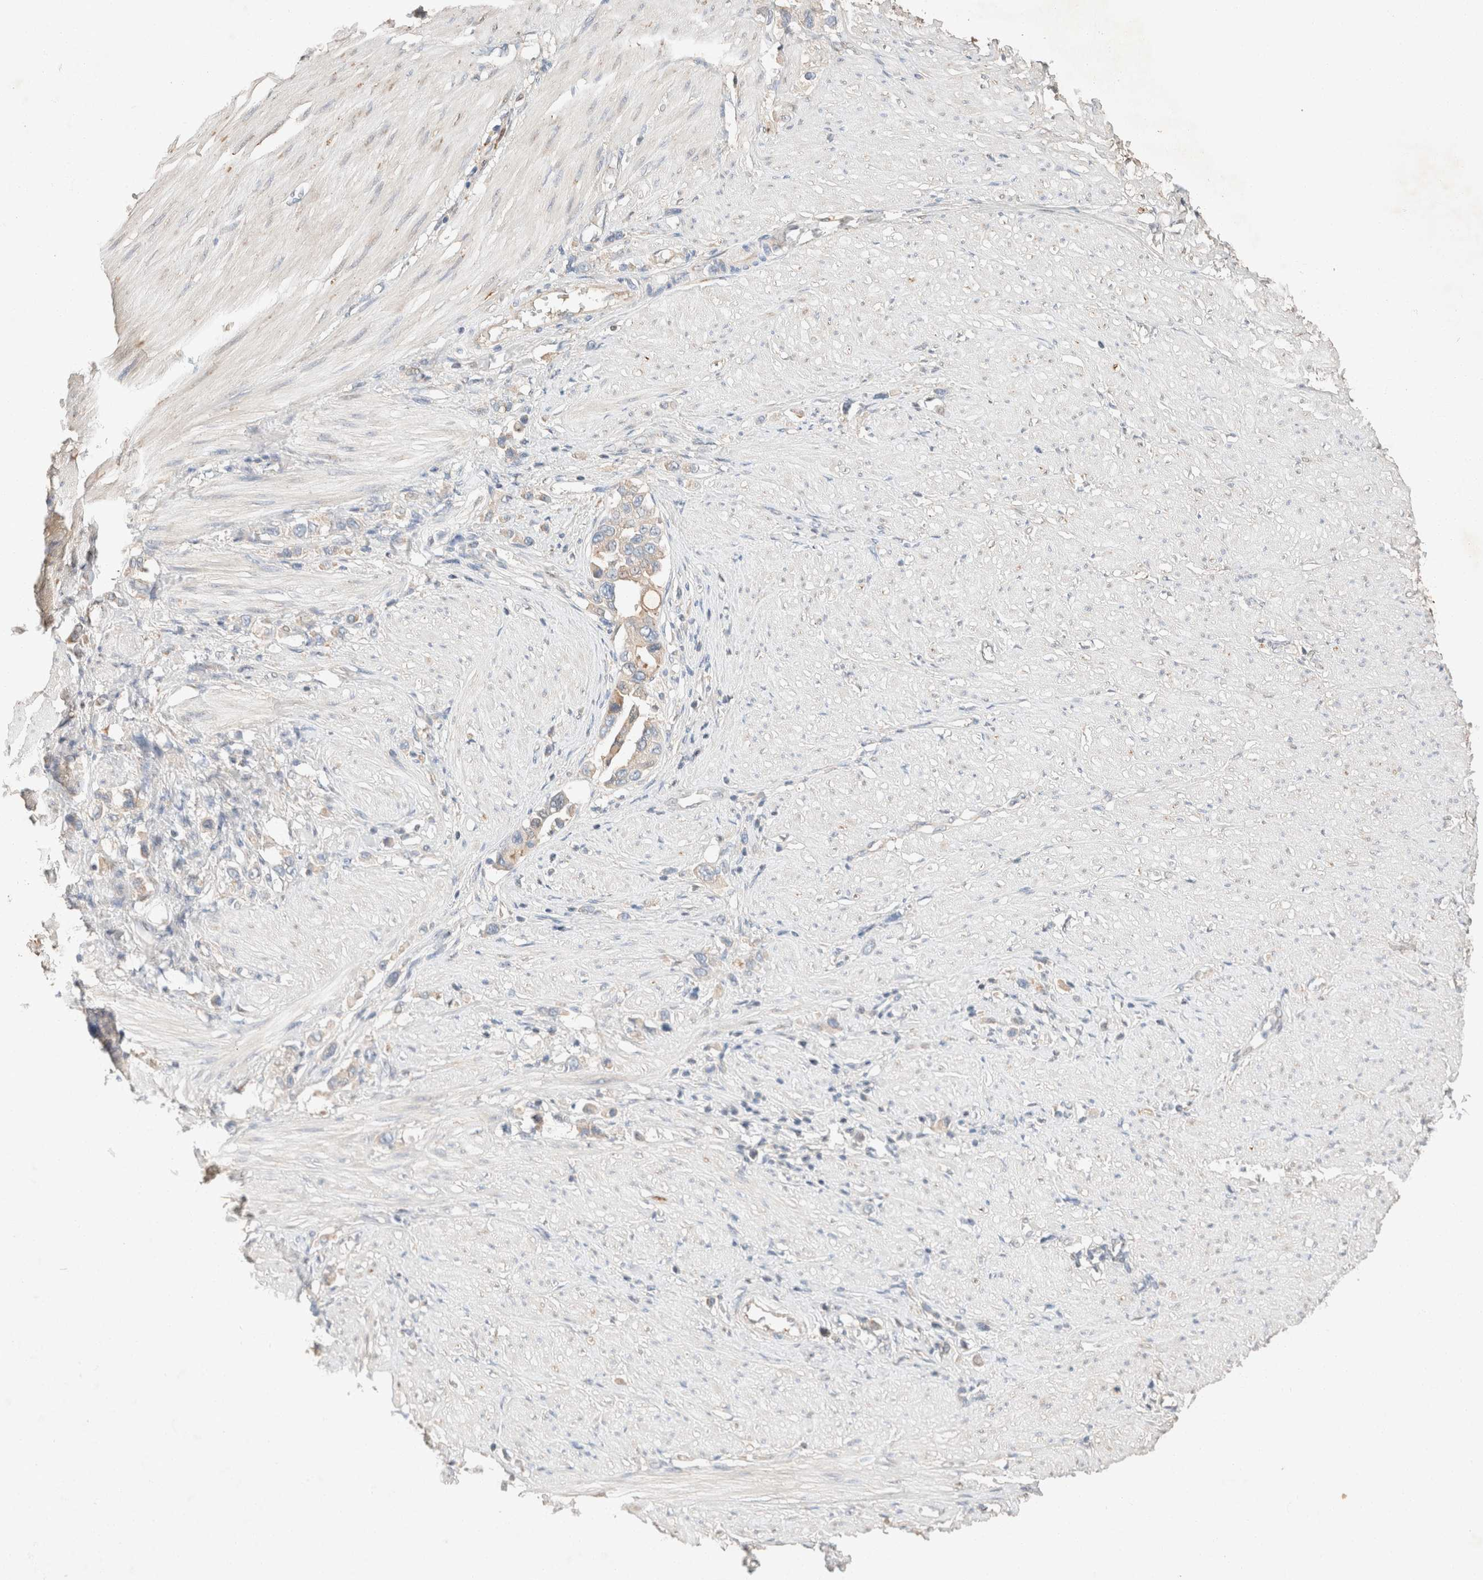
{"staining": {"intensity": "weak", "quantity": "25%-75%", "location": "cytoplasmic/membranous"}, "tissue": "stomach cancer", "cell_type": "Tumor cells", "image_type": "cancer", "snomed": [{"axis": "morphology", "description": "Adenocarcinoma, NOS"}, {"axis": "topography", "description": "Stomach"}], "caption": "Protein expression by immunohistochemistry (IHC) shows weak cytoplasmic/membranous positivity in about 25%-75% of tumor cells in stomach cancer.", "gene": "TUBD1", "patient": {"sex": "female", "age": 65}}